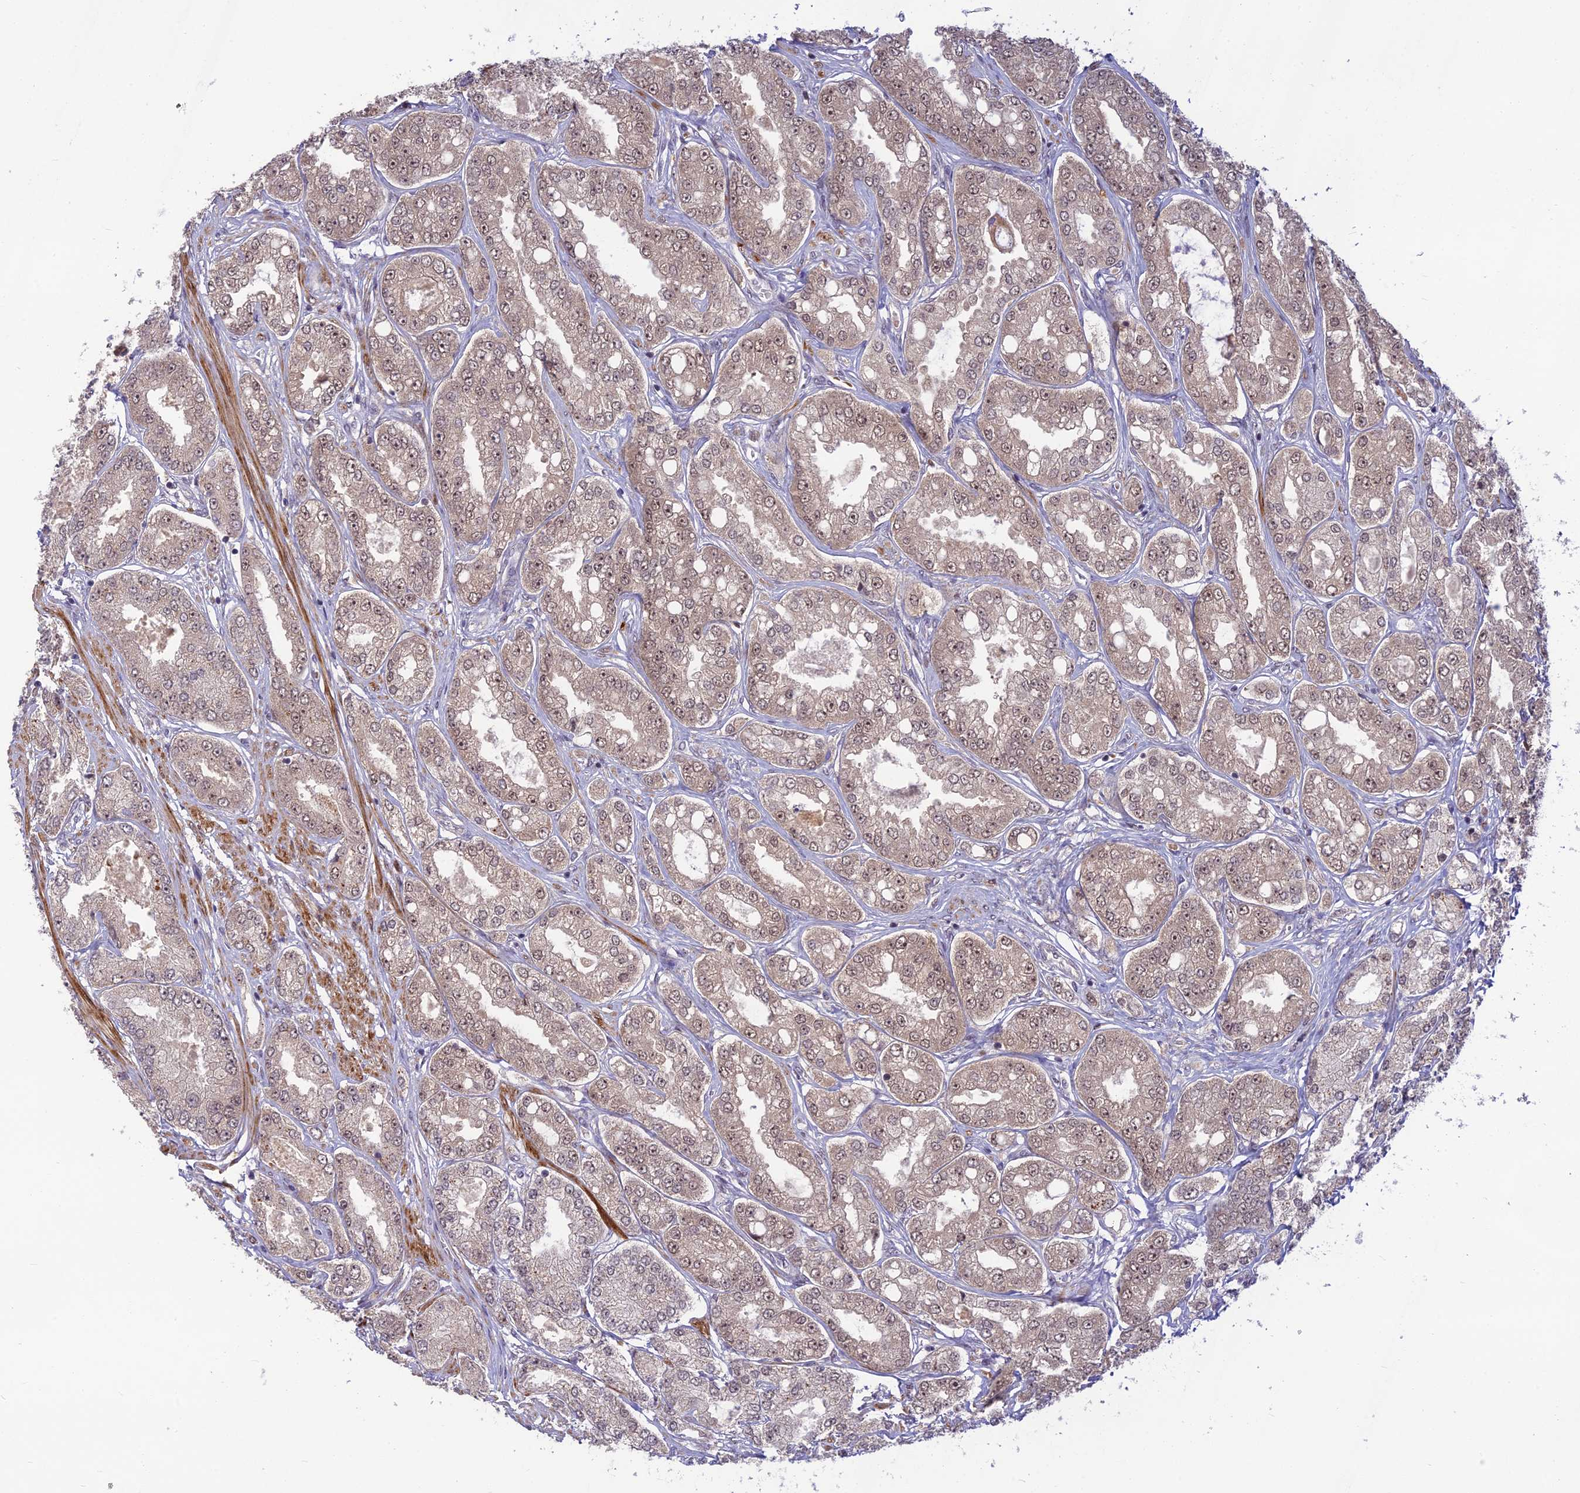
{"staining": {"intensity": "weak", "quantity": "25%-75%", "location": "nuclear"}, "tissue": "prostate cancer", "cell_type": "Tumor cells", "image_type": "cancer", "snomed": [{"axis": "morphology", "description": "Adenocarcinoma, High grade"}, {"axis": "topography", "description": "Prostate"}], "caption": "Prostate cancer (adenocarcinoma (high-grade)) tissue exhibits weak nuclear staining in approximately 25%-75% of tumor cells (IHC, brightfield microscopy, high magnification).", "gene": "ASPDH", "patient": {"sex": "male", "age": 71}}